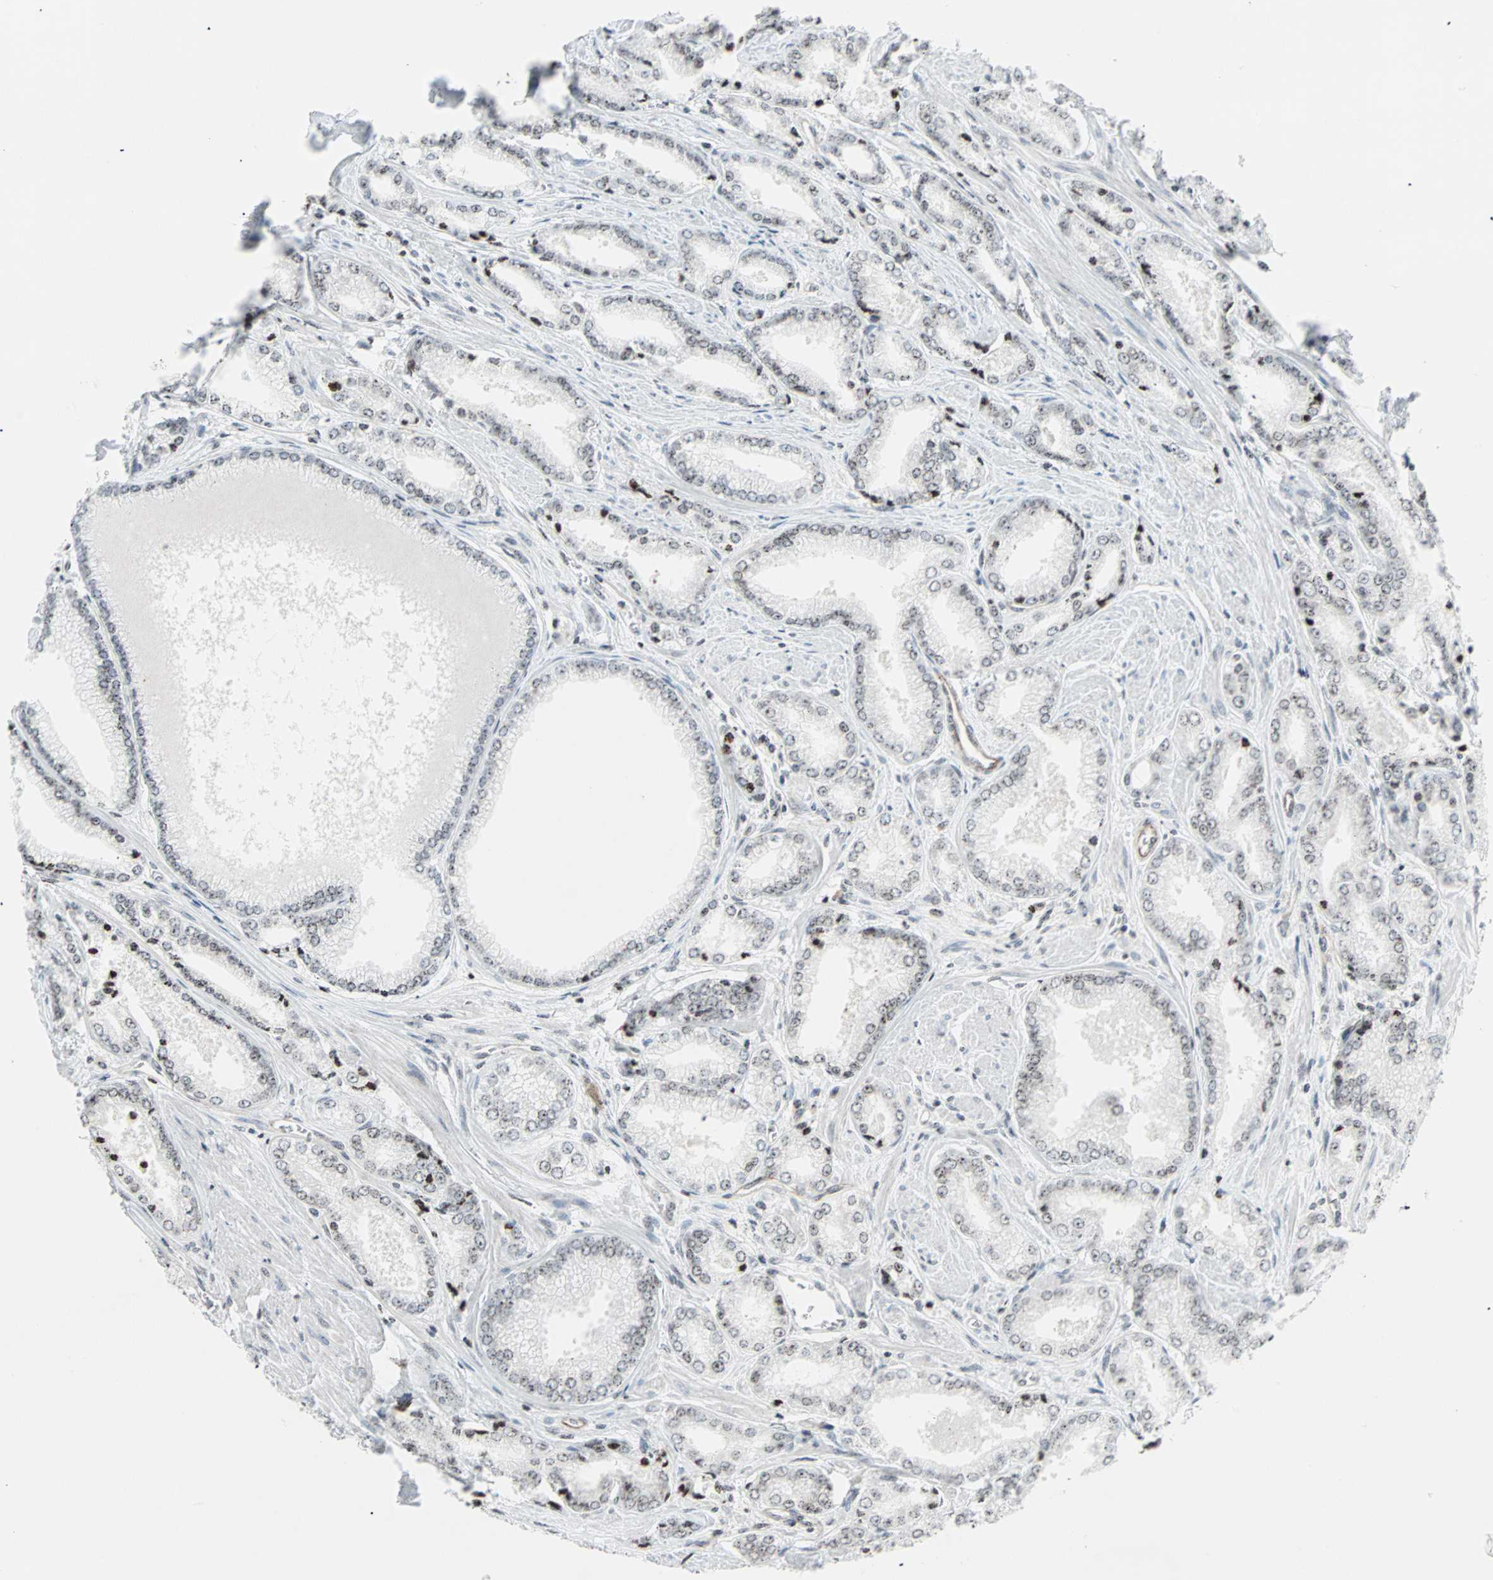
{"staining": {"intensity": "weak", "quantity": "25%-75%", "location": "nuclear"}, "tissue": "prostate cancer", "cell_type": "Tumor cells", "image_type": "cancer", "snomed": [{"axis": "morphology", "description": "Adenocarcinoma, Low grade"}, {"axis": "topography", "description": "Prostate"}], "caption": "IHC staining of prostate adenocarcinoma (low-grade), which demonstrates low levels of weak nuclear expression in approximately 25%-75% of tumor cells indicating weak nuclear protein staining. The staining was performed using DAB (brown) for protein detection and nuclei were counterstained in hematoxylin (blue).", "gene": "CENPA", "patient": {"sex": "male", "age": 64}}